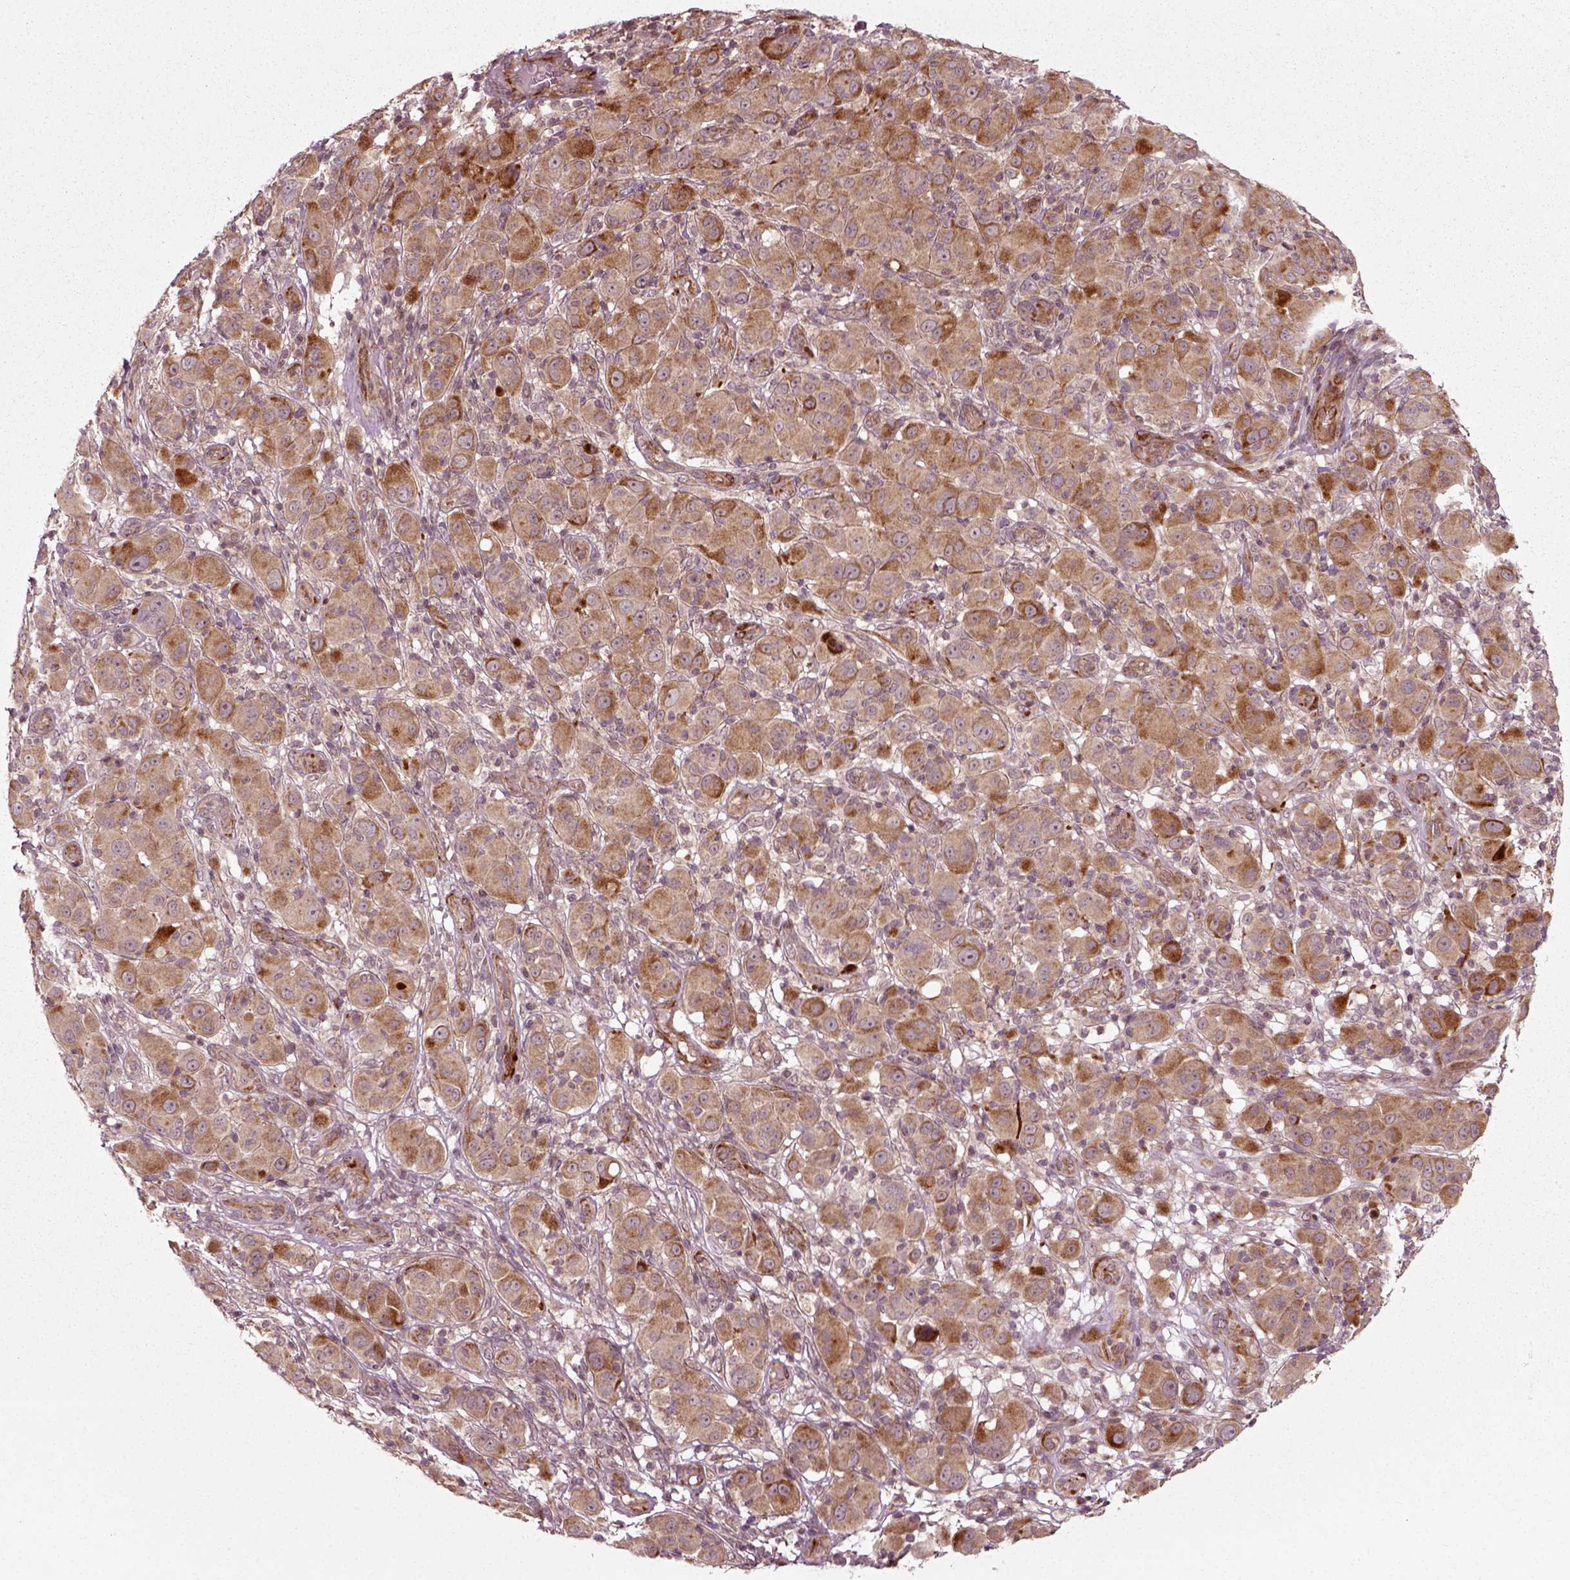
{"staining": {"intensity": "strong", "quantity": "<25%", "location": "cytoplasmic/membranous"}, "tissue": "melanoma", "cell_type": "Tumor cells", "image_type": "cancer", "snomed": [{"axis": "morphology", "description": "Malignant melanoma, NOS"}, {"axis": "topography", "description": "Skin"}], "caption": "Immunohistochemical staining of melanoma demonstrates strong cytoplasmic/membranous protein expression in approximately <25% of tumor cells. Immunohistochemistry stains the protein in brown and the nuclei are stained blue.", "gene": "PLCD3", "patient": {"sex": "female", "age": 87}}